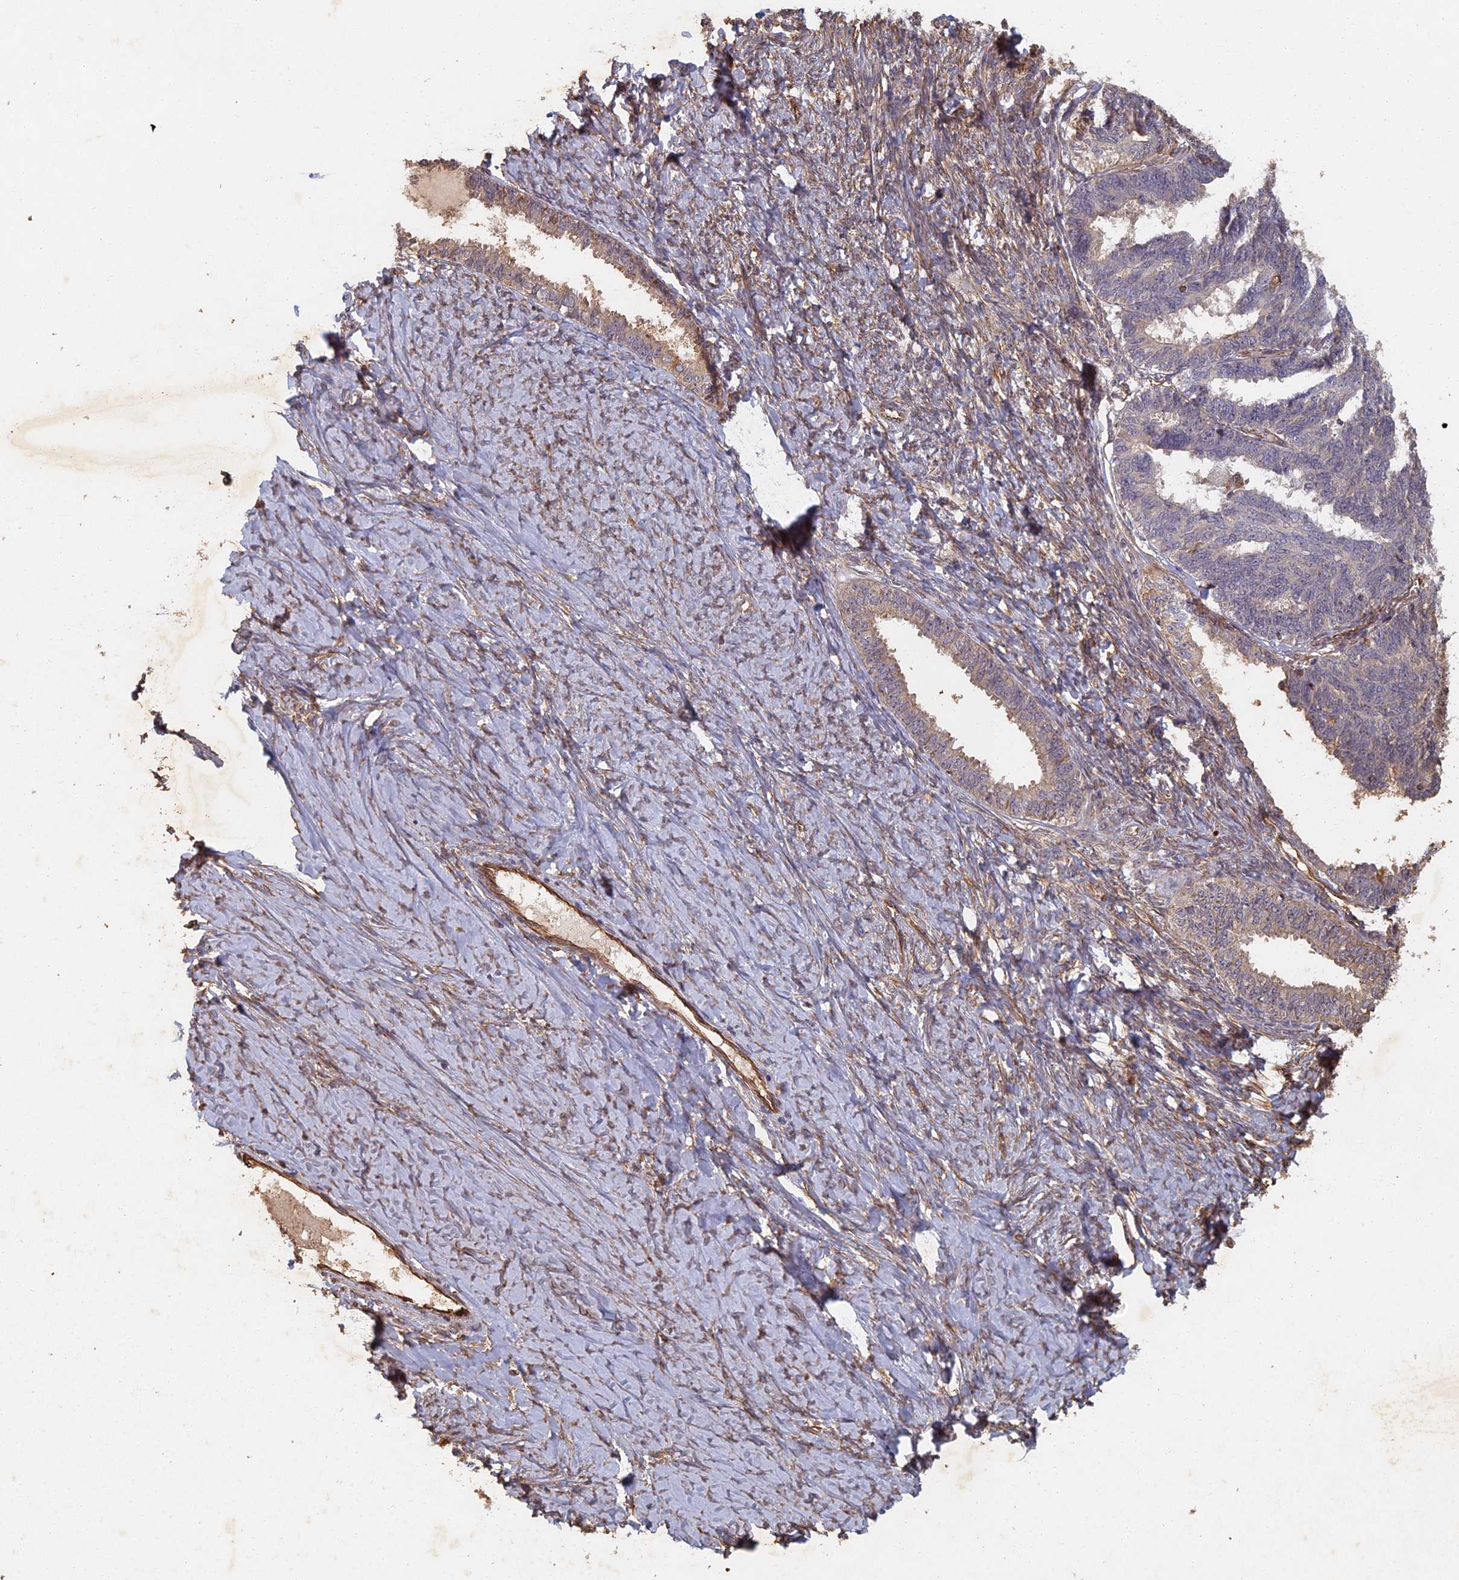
{"staining": {"intensity": "negative", "quantity": "none", "location": "none"}, "tissue": "ovarian cancer", "cell_type": "Tumor cells", "image_type": "cancer", "snomed": [{"axis": "morphology", "description": "Cystadenocarcinoma, serous, NOS"}, {"axis": "topography", "description": "Ovary"}], "caption": "The photomicrograph demonstrates no significant positivity in tumor cells of ovarian cancer. The staining was performed using DAB to visualize the protein expression in brown, while the nuclei were stained in blue with hematoxylin (Magnification: 20x).", "gene": "ABCB10", "patient": {"sex": "female", "age": 79}}